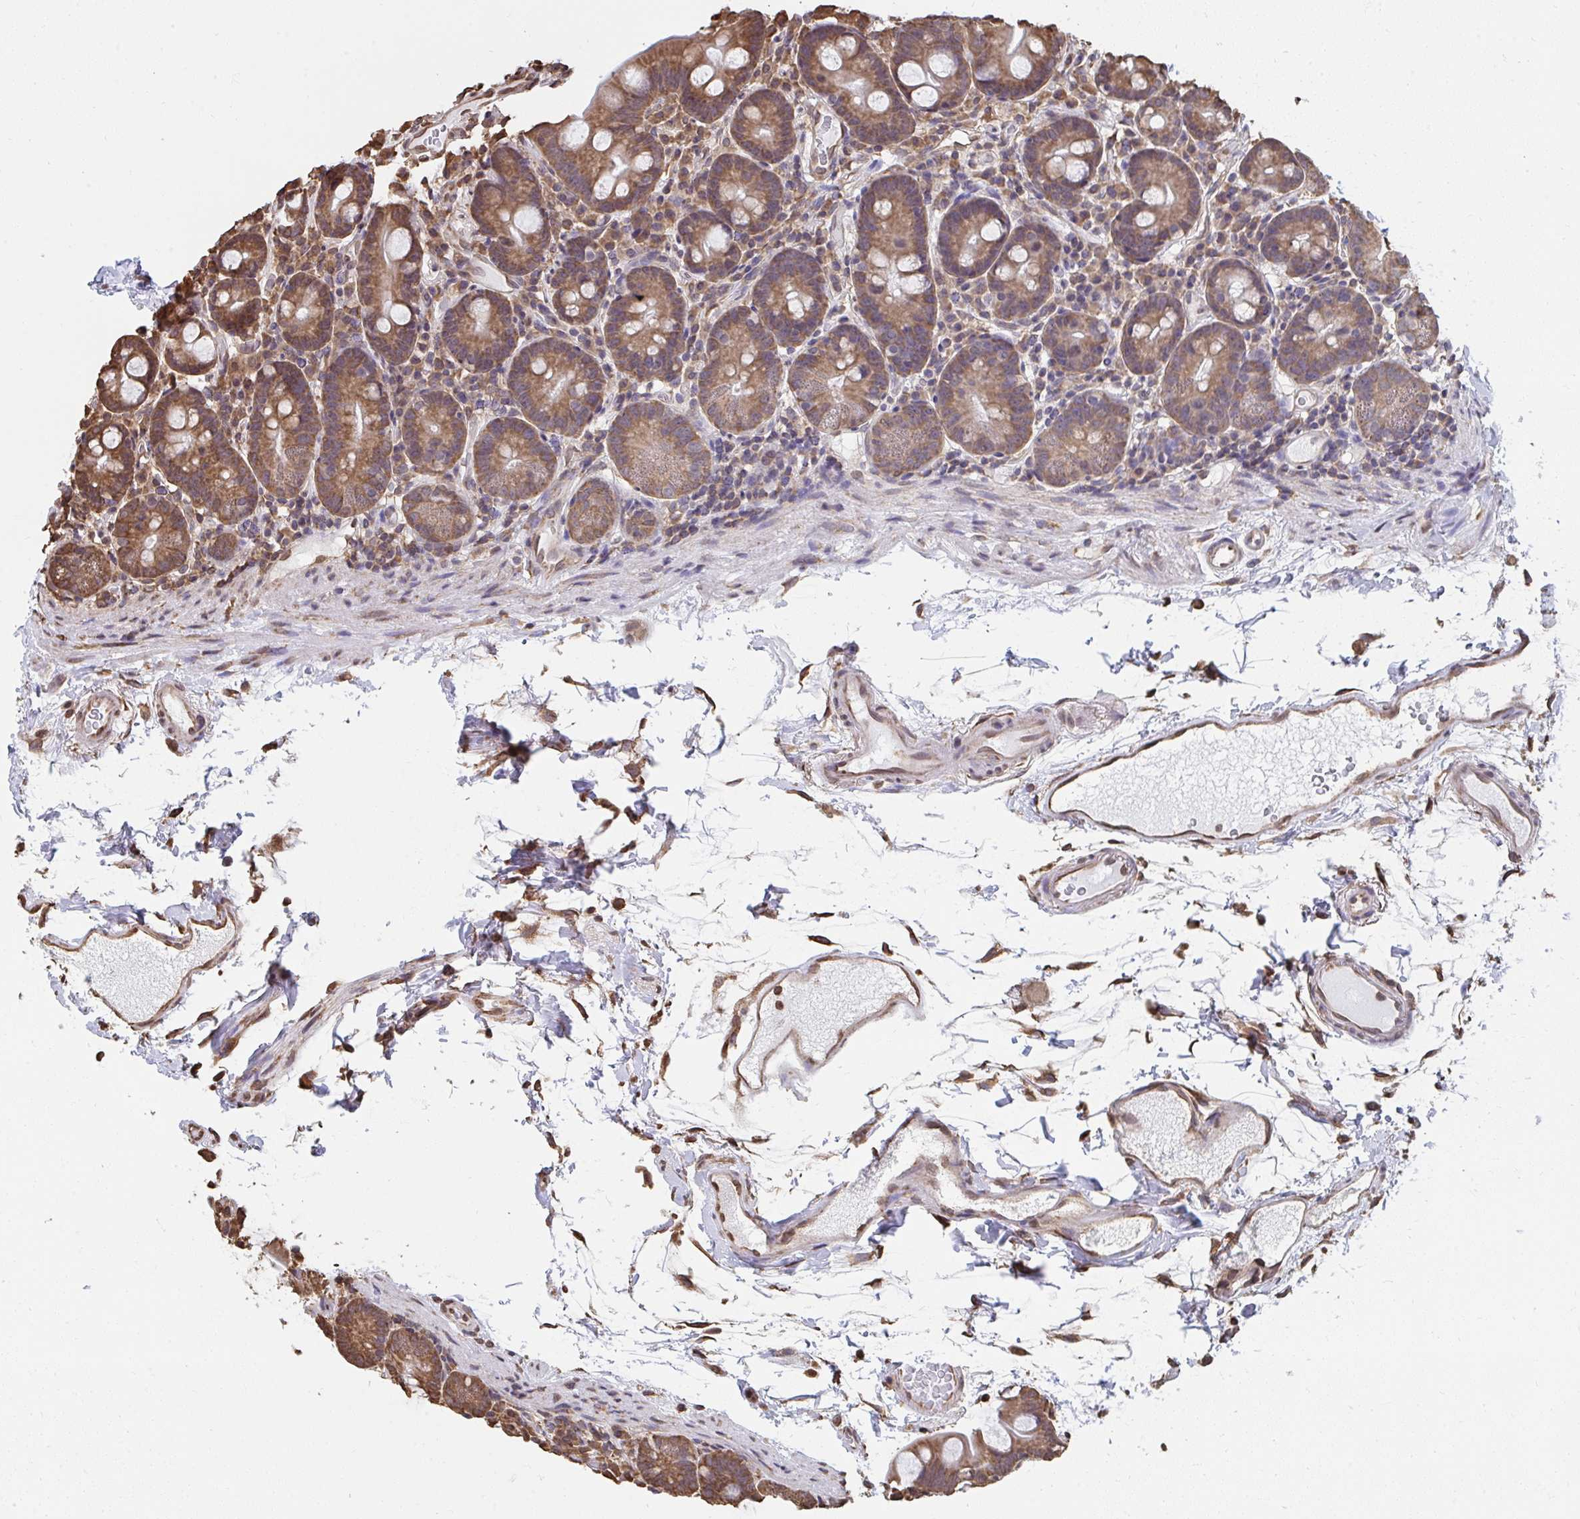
{"staining": {"intensity": "moderate", "quantity": ">75%", "location": "cytoplasmic/membranous"}, "tissue": "small intestine", "cell_type": "Glandular cells", "image_type": "normal", "snomed": [{"axis": "morphology", "description": "Normal tissue, NOS"}, {"axis": "topography", "description": "Small intestine"}], "caption": "IHC histopathology image of benign small intestine stained for a protein (brown), which shows medium levels of moderate cytoplasmic/membranous expression in about >75% of glandular cells.", "gene": "SYNCRIP", "patient": {"sex": "female", "age": 68}}